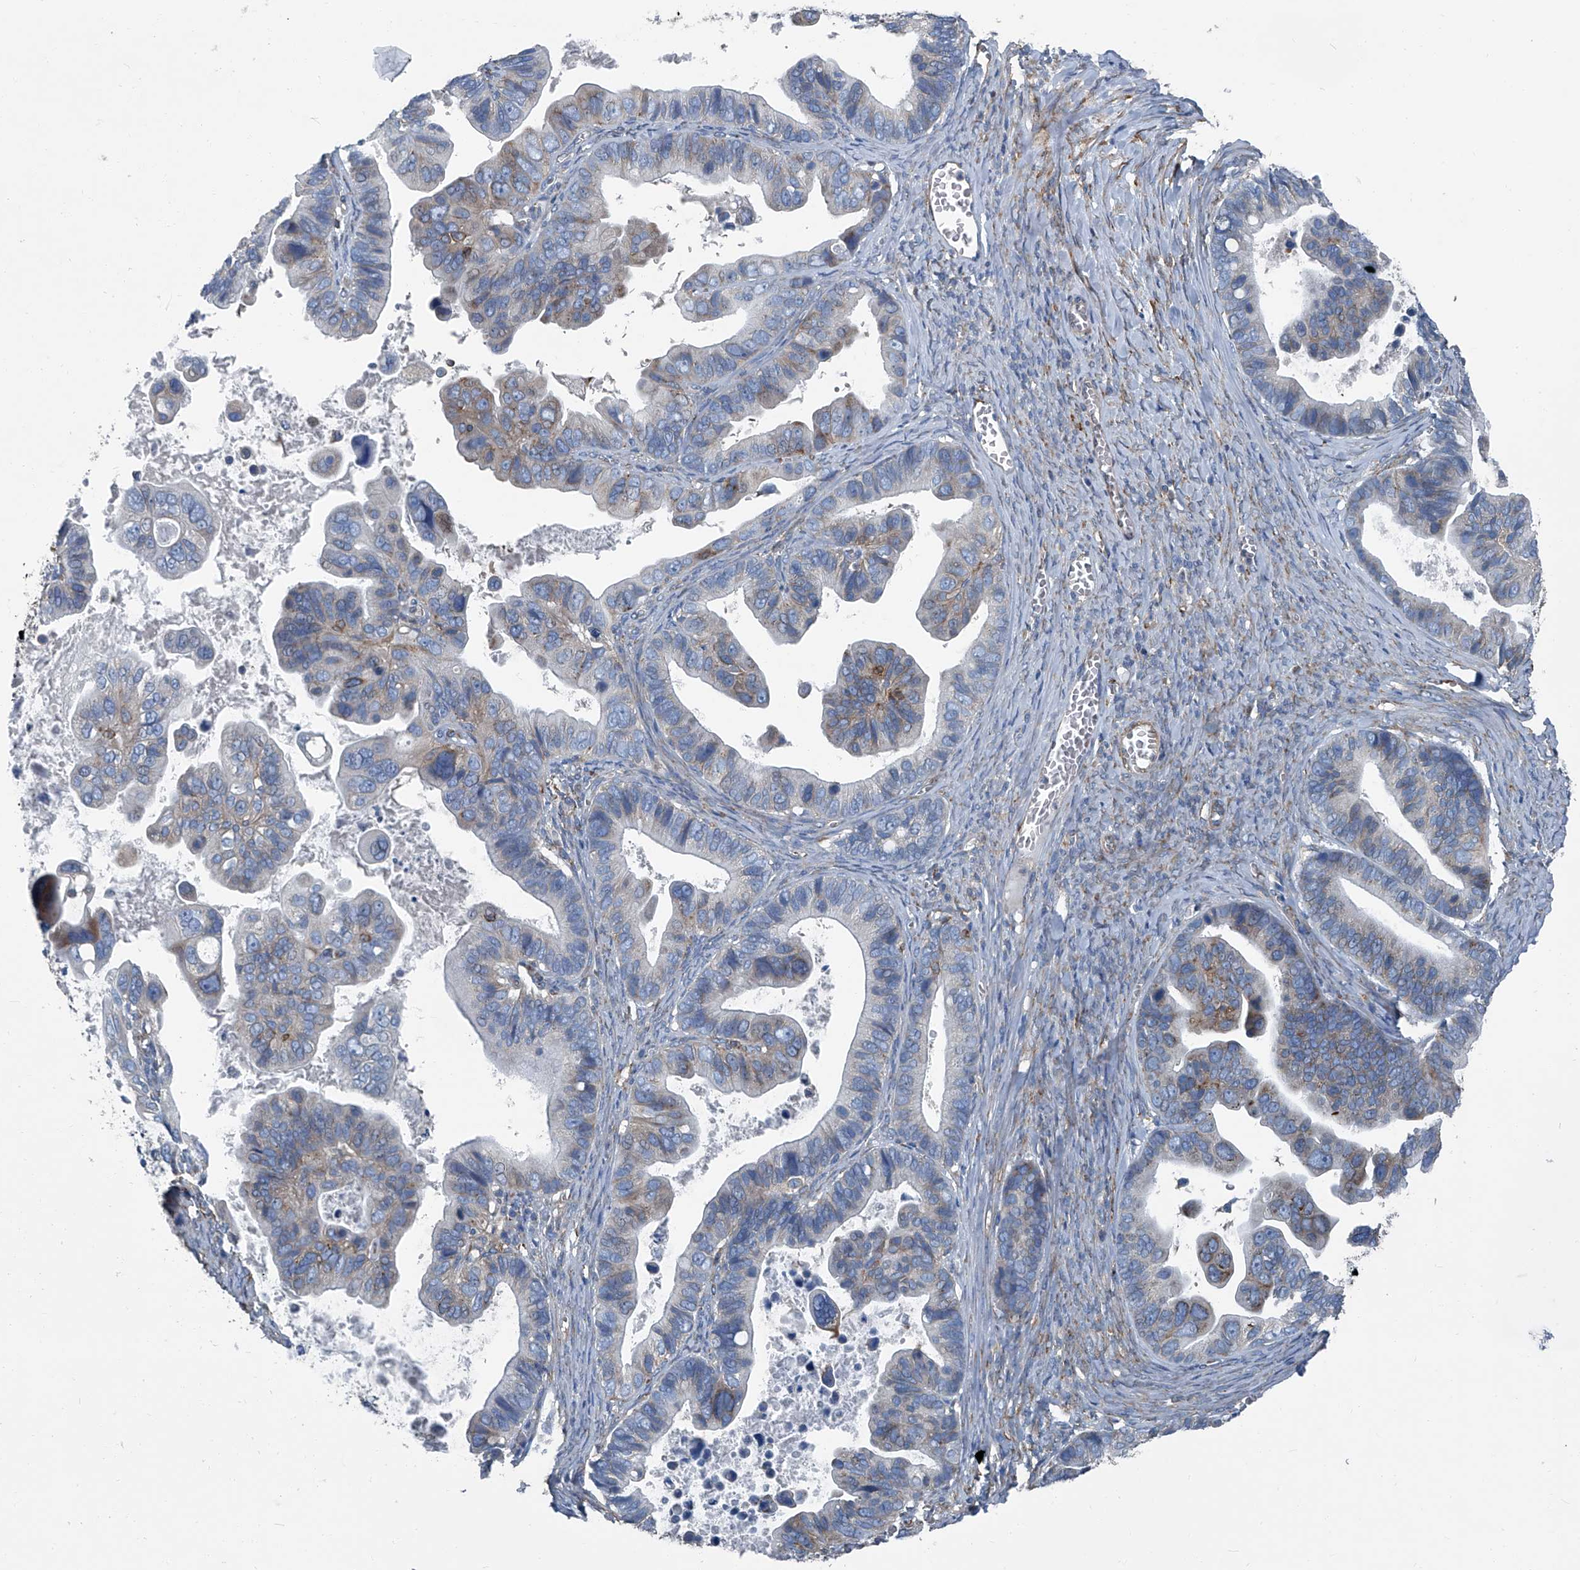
{"staining": {"intensity": "weak", "quantity": "<25%", "location": "cytoplasmic/membranous"}, "tissue": "ovarian cancer", "cell_type": "Tumor cells", "image_type": "cancer", "snomed": [{"axis": "morphology", "description": "Cystadenocarcinoma, serous, NOS"}, {"axis": "topography", "description": "Ovary"}], "caption": "A photomicrograph of ovarian cancer (serous cystadenocarcinoma) stained for a protein reveals no brown staining in tumor cells. (Immunohistochemistry (ihc), brightfield microscopy, high magnification).", "gene": "SEPTIN7", "patient": {"sex": "female", "age": 56}}